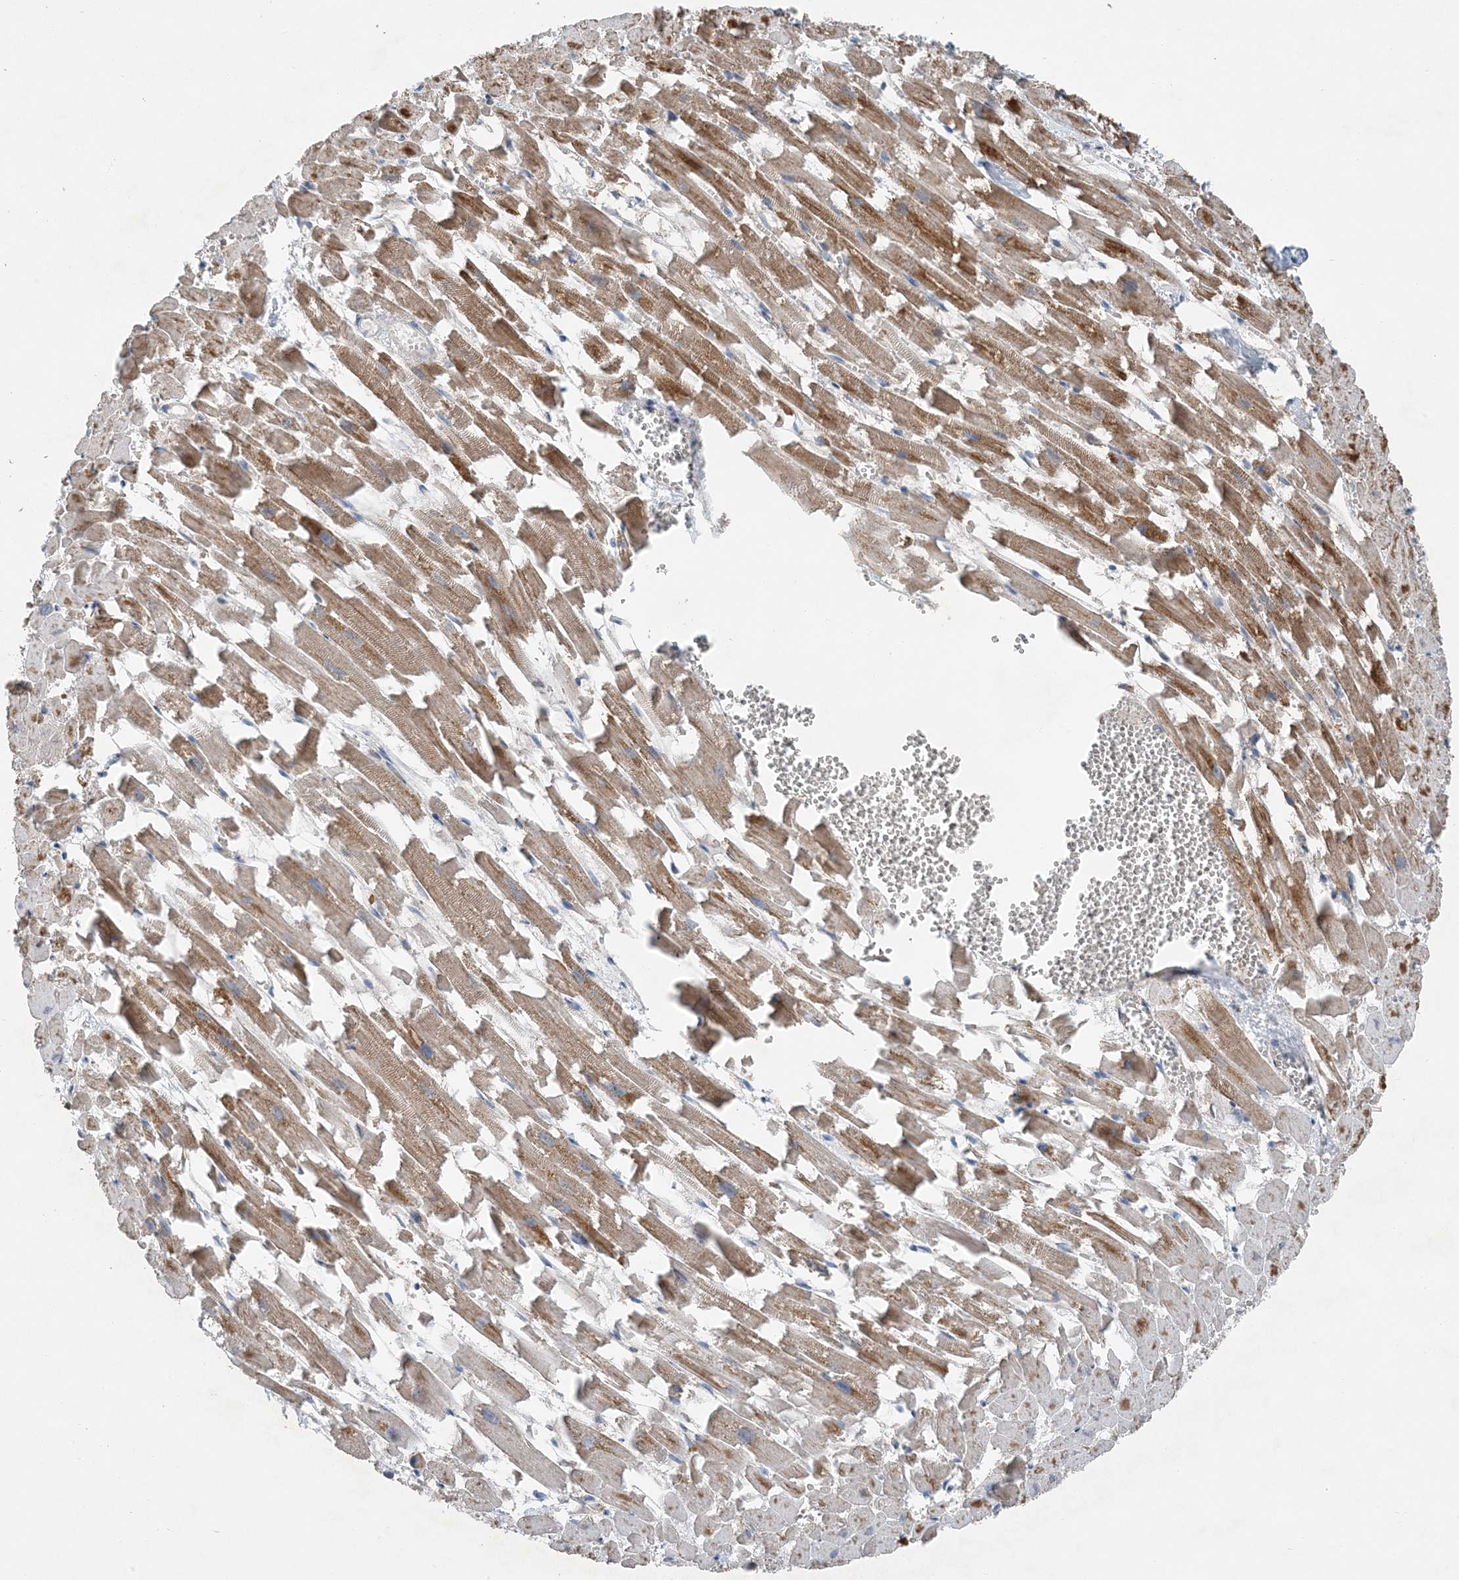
{"staining": {"intensity": "moderate", "quantity": ">75%", "location": "cytoplasmic/membranous"}, "tissue": "heart muscle", "cell_type": "Cardiomyocytes", "image_type": "normal", "snomed": [{"axis": "morphology", "description": "Normal tissue, NOS"}, {"axis": "topography", "description": "Heart"}], "caption": "DAB immunohistochemical staining of unremarkable human heart muscle shows moderate cytoplasmic/membranous protein expression in about >75% of cardiomyocytes. The protein is shown in brown color, while the nuclei are stained blue.", "gene": "DHX30", "patient": {"sex": "female", "age": 64}}